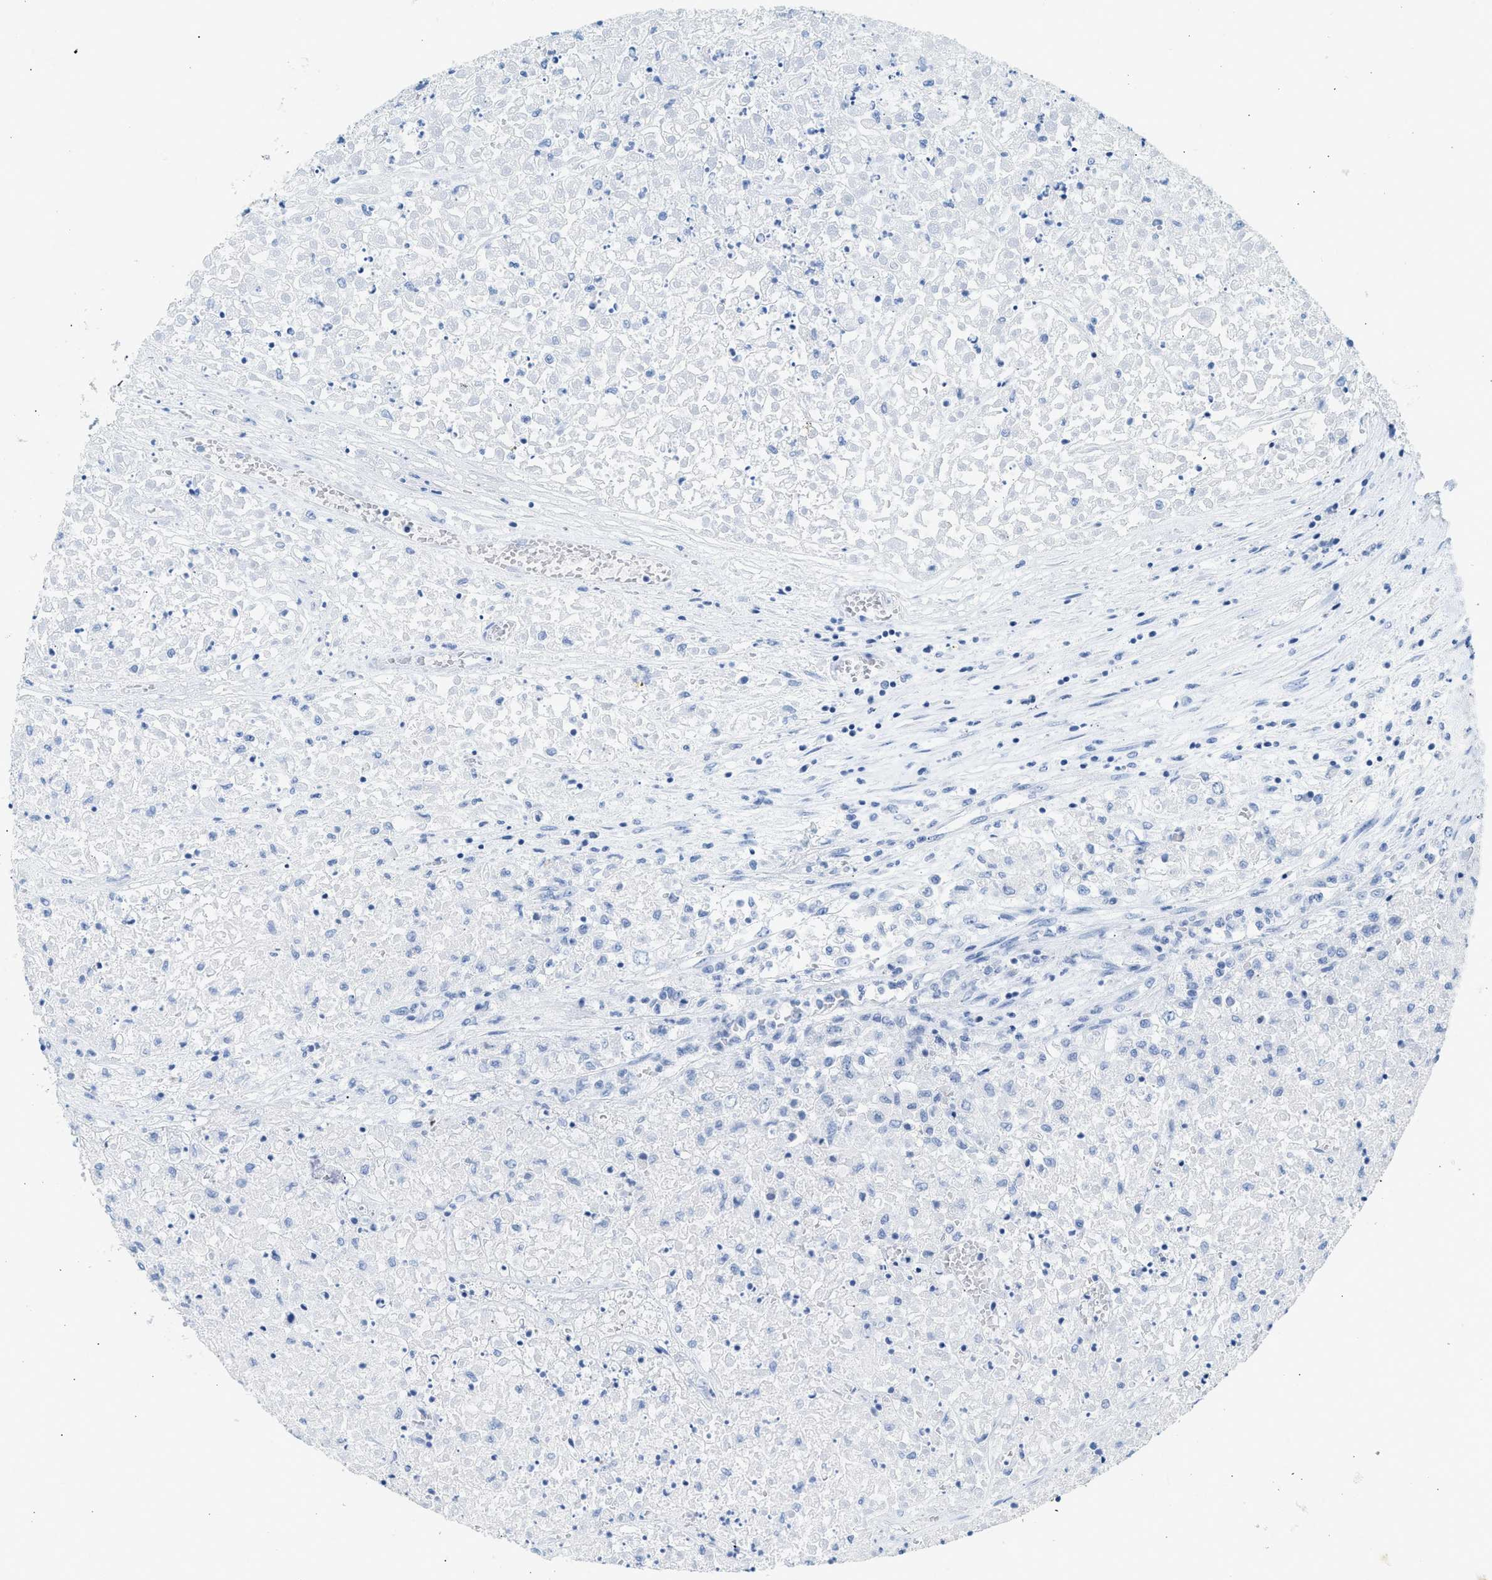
{"staining": {"intensity": "negative", "quantity": "none", "location": "none"}, "tissue": "renal cancer", "cell_type": "Tumor cells", "image_type": "cancer", "snomed": [{"axis": "morphology", "description": "Adenocarcinoma, NOS"}, {"axis": "topography", "description": "Kidney"}], "caption": "A high-resolution photomicrograph shows immunohistochemistry staining of adenocarcinoma (renal), which reveals no significant staining in tumor cells.", "gene": "HHATL", "patient": {"sex": "female", "age": 54}}